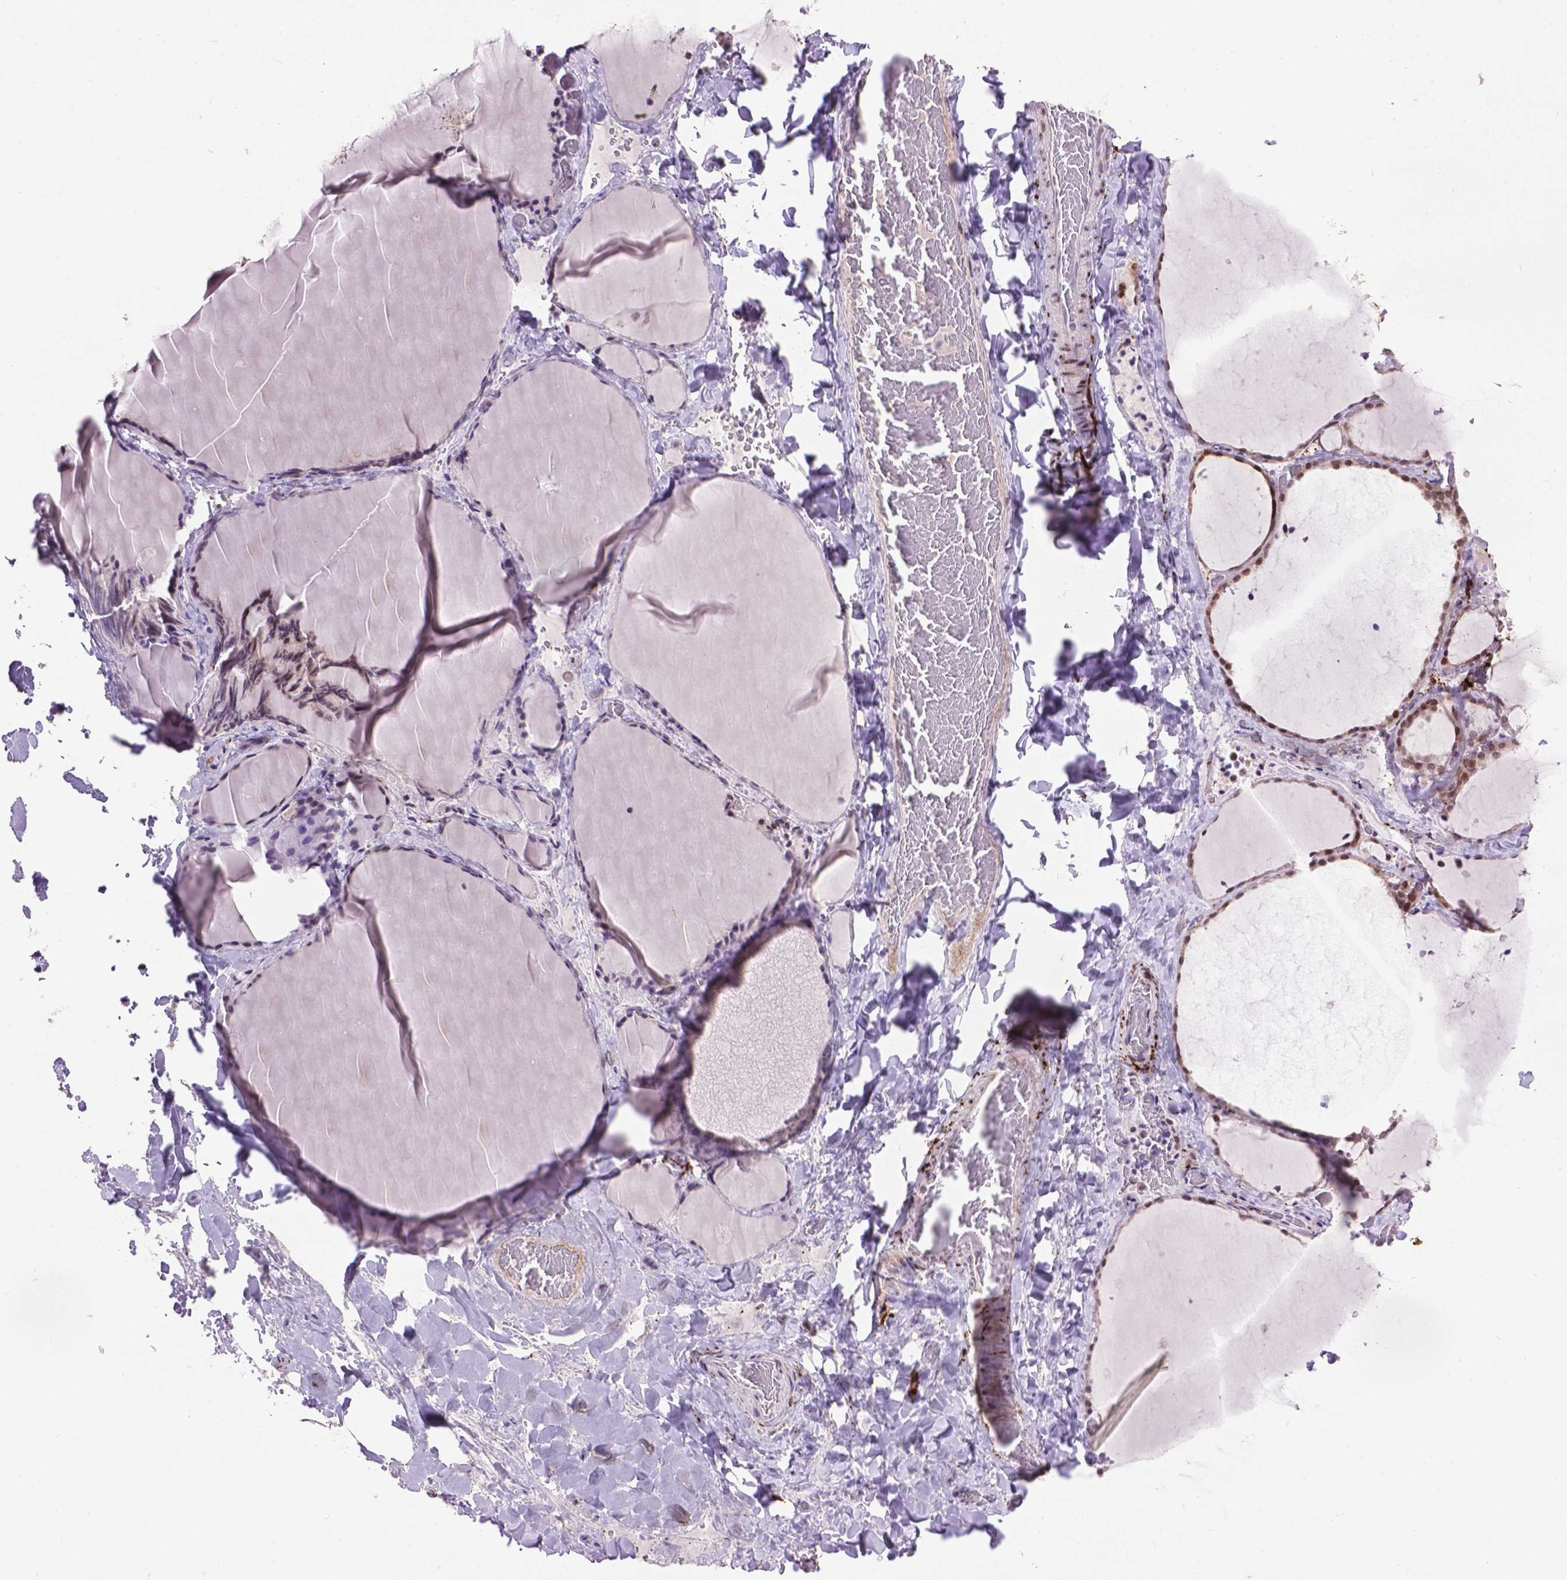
{"staining": {"intensity": "moderate", "quantity": "<25%", "location": "nuclear"}, "tissue": "thyroid gland", "cell_type": "Glandular cells", "image_type": "normal", "snomed": [{"axis": "morphology", "description": "Normal tissue, NOS"}, {"axis": "topography", "description": "Thyroid gland"}], "caption": "This image shows IHC staining of benign human thyroid gland, with low moderate nuclear staining in approximately <25% of glandular cells.", "gene": "TH", "patient": {"sex": "female", "age": 36}}